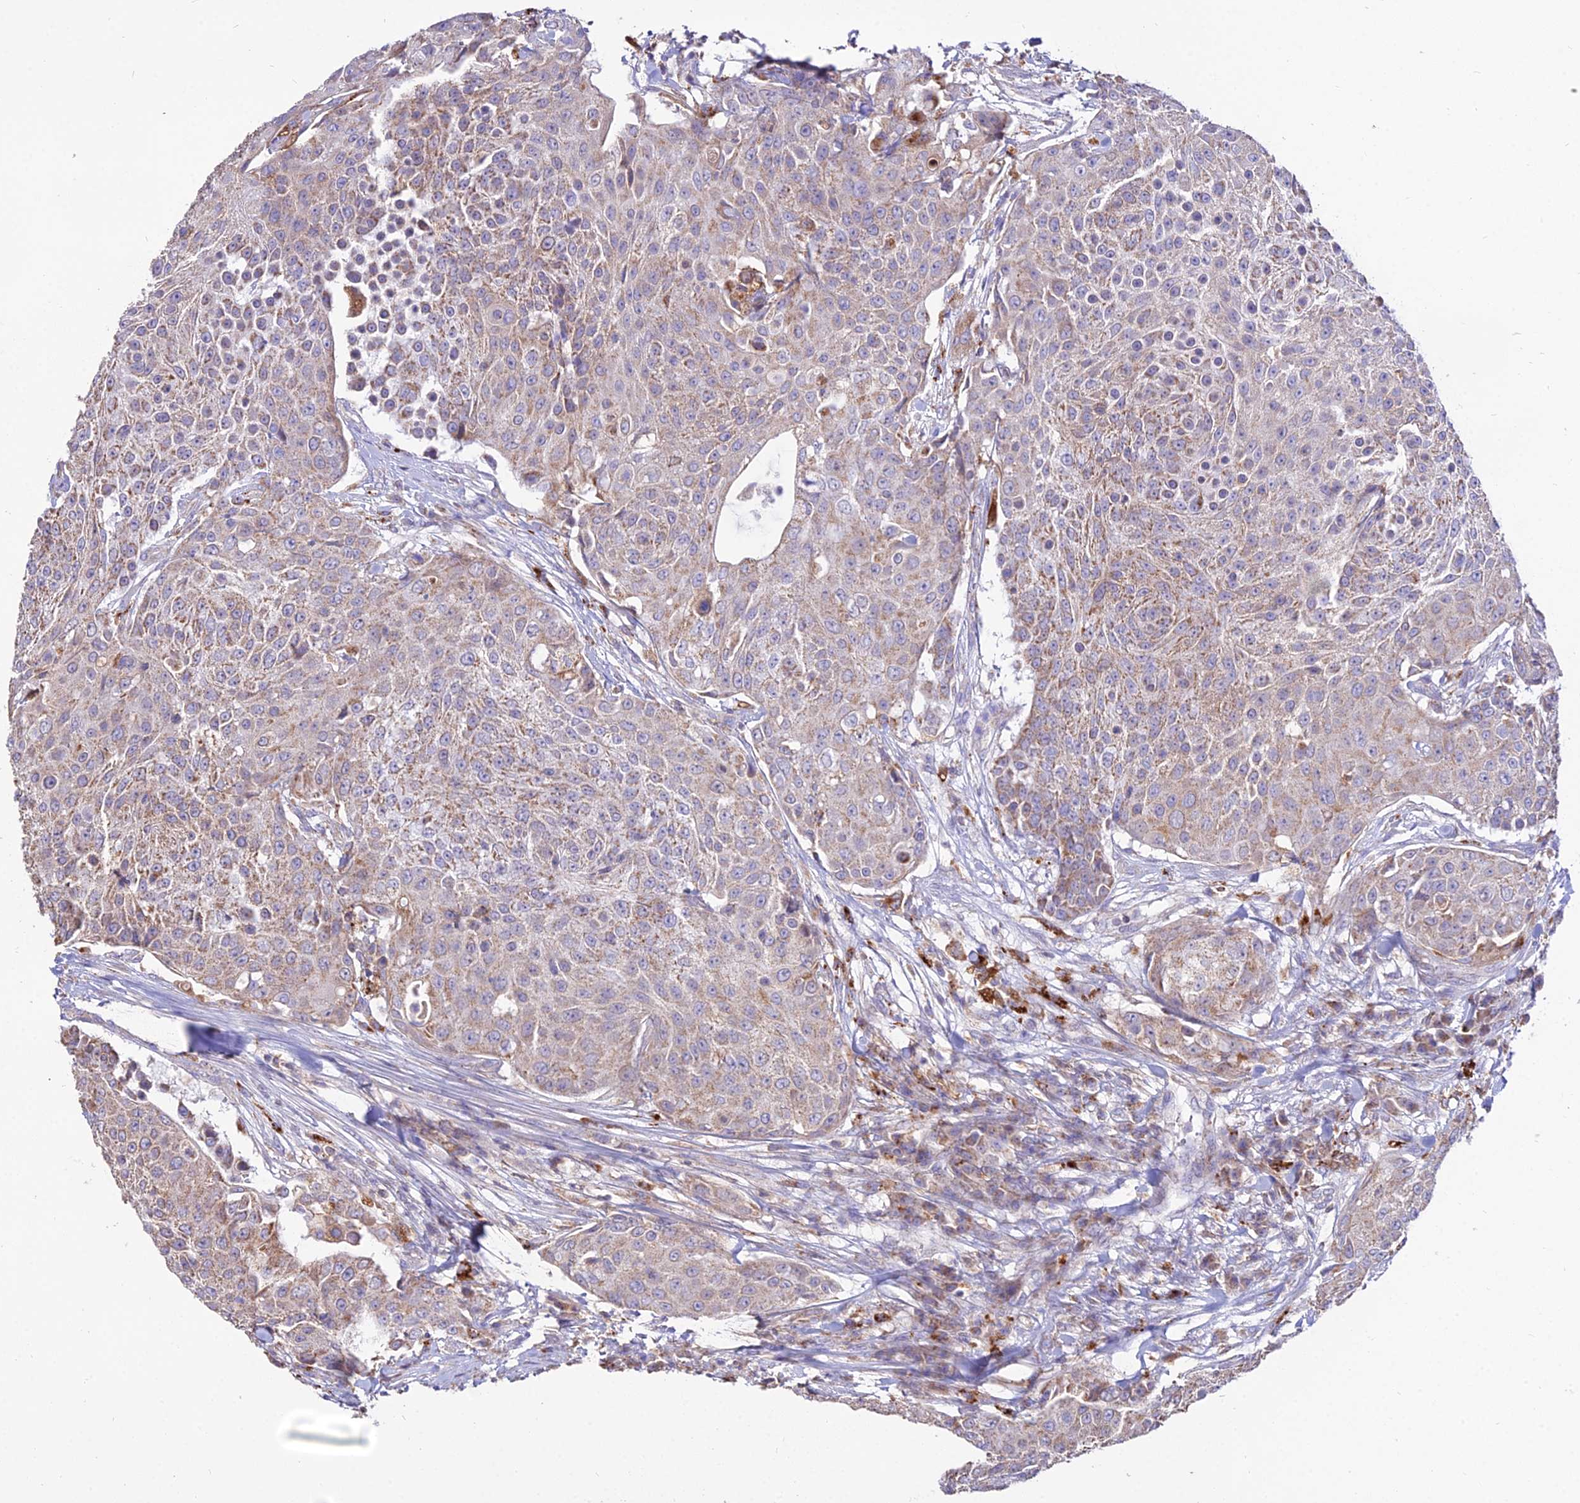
{"staining": {"intensity": "moderate", "quantity": ">75%", "location": "cytoplasmic/membranous"}, "tissue": "urothelial cancer", "cell_type": "Tumor cells", "image_type": "cancer", "snomed": [{"axis": "morphology", "description": "Urothelial carcinoma, High grade"}, {"axis": "topography", "description": "Urinary bladder"}], "caption": "Protein expression by immunohistochemistry (IHC) reveals moderate cytoplasmic/membranous expression in approximately >75% of tumor cells in high-grade urothelial carcinoma. The staining was performed using DAB (3,3'-diaminobenzidine), with brown indicating positive protein expression. Nuclei are stained blue with hematoxylin.", "gene": "PNLIPRP3", "patient": {"sex": "female", "age": 63}}